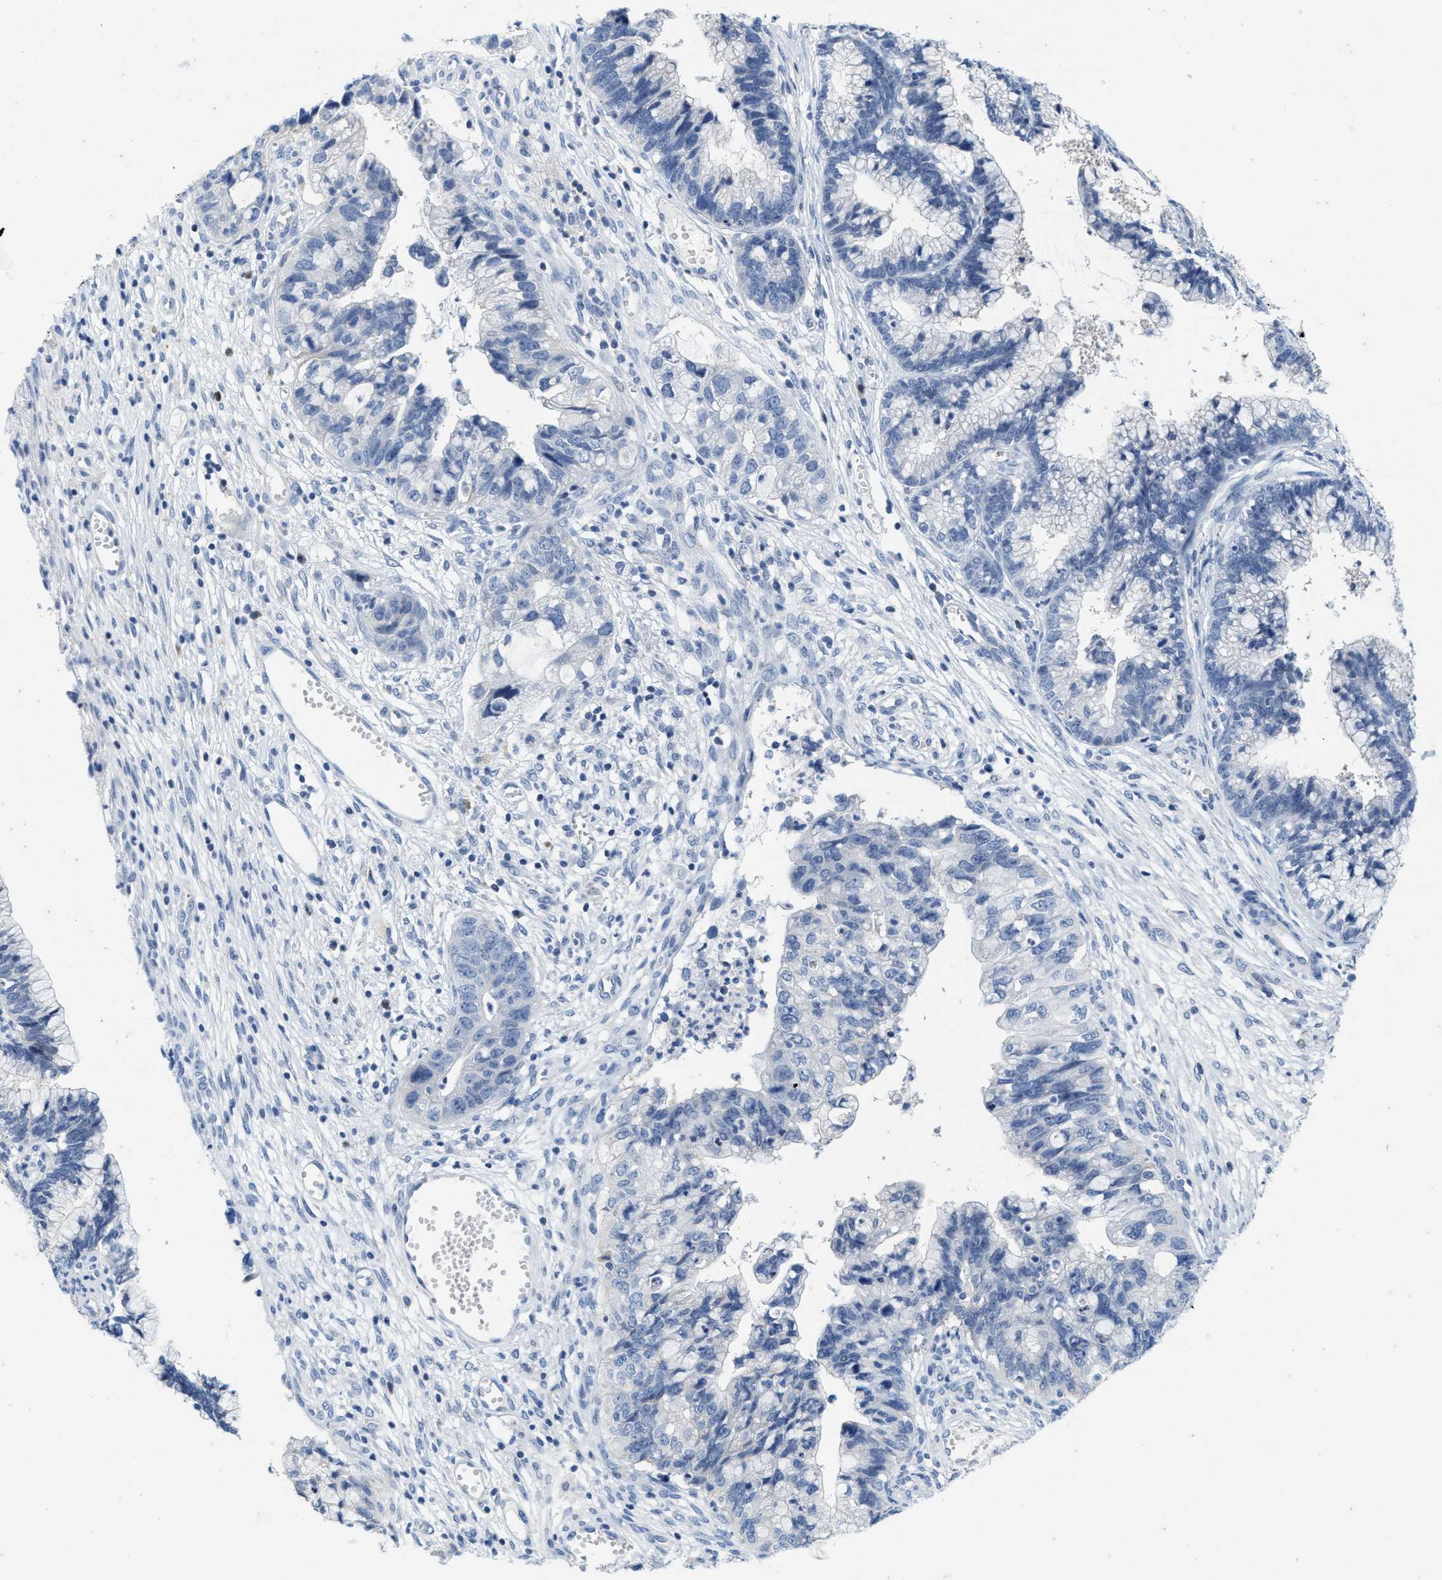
{"staining": {"intensity": "negative", "quantity": "none", "location": "none"}, "tissue": "cervical cancer", "cell_type": "Tumor cells", "image_type": "cancer", "snomed": [{"axis": "morphology", "description": "Adenocarcinoma, NOS"}, {"axis": "topography", "description": "Cervix"}], "caption": "The photomicrograph shows no significant positivity in tumor cells of cervical cancer (adenocarcinoma). (DAB (3,3'-diaminobenzidine) immunohistochemistry (IHC) visualized using brightfield microscopy, high magnification).", "gene": "ABCB11", "patient": {"sex": "female", "age": 44}}